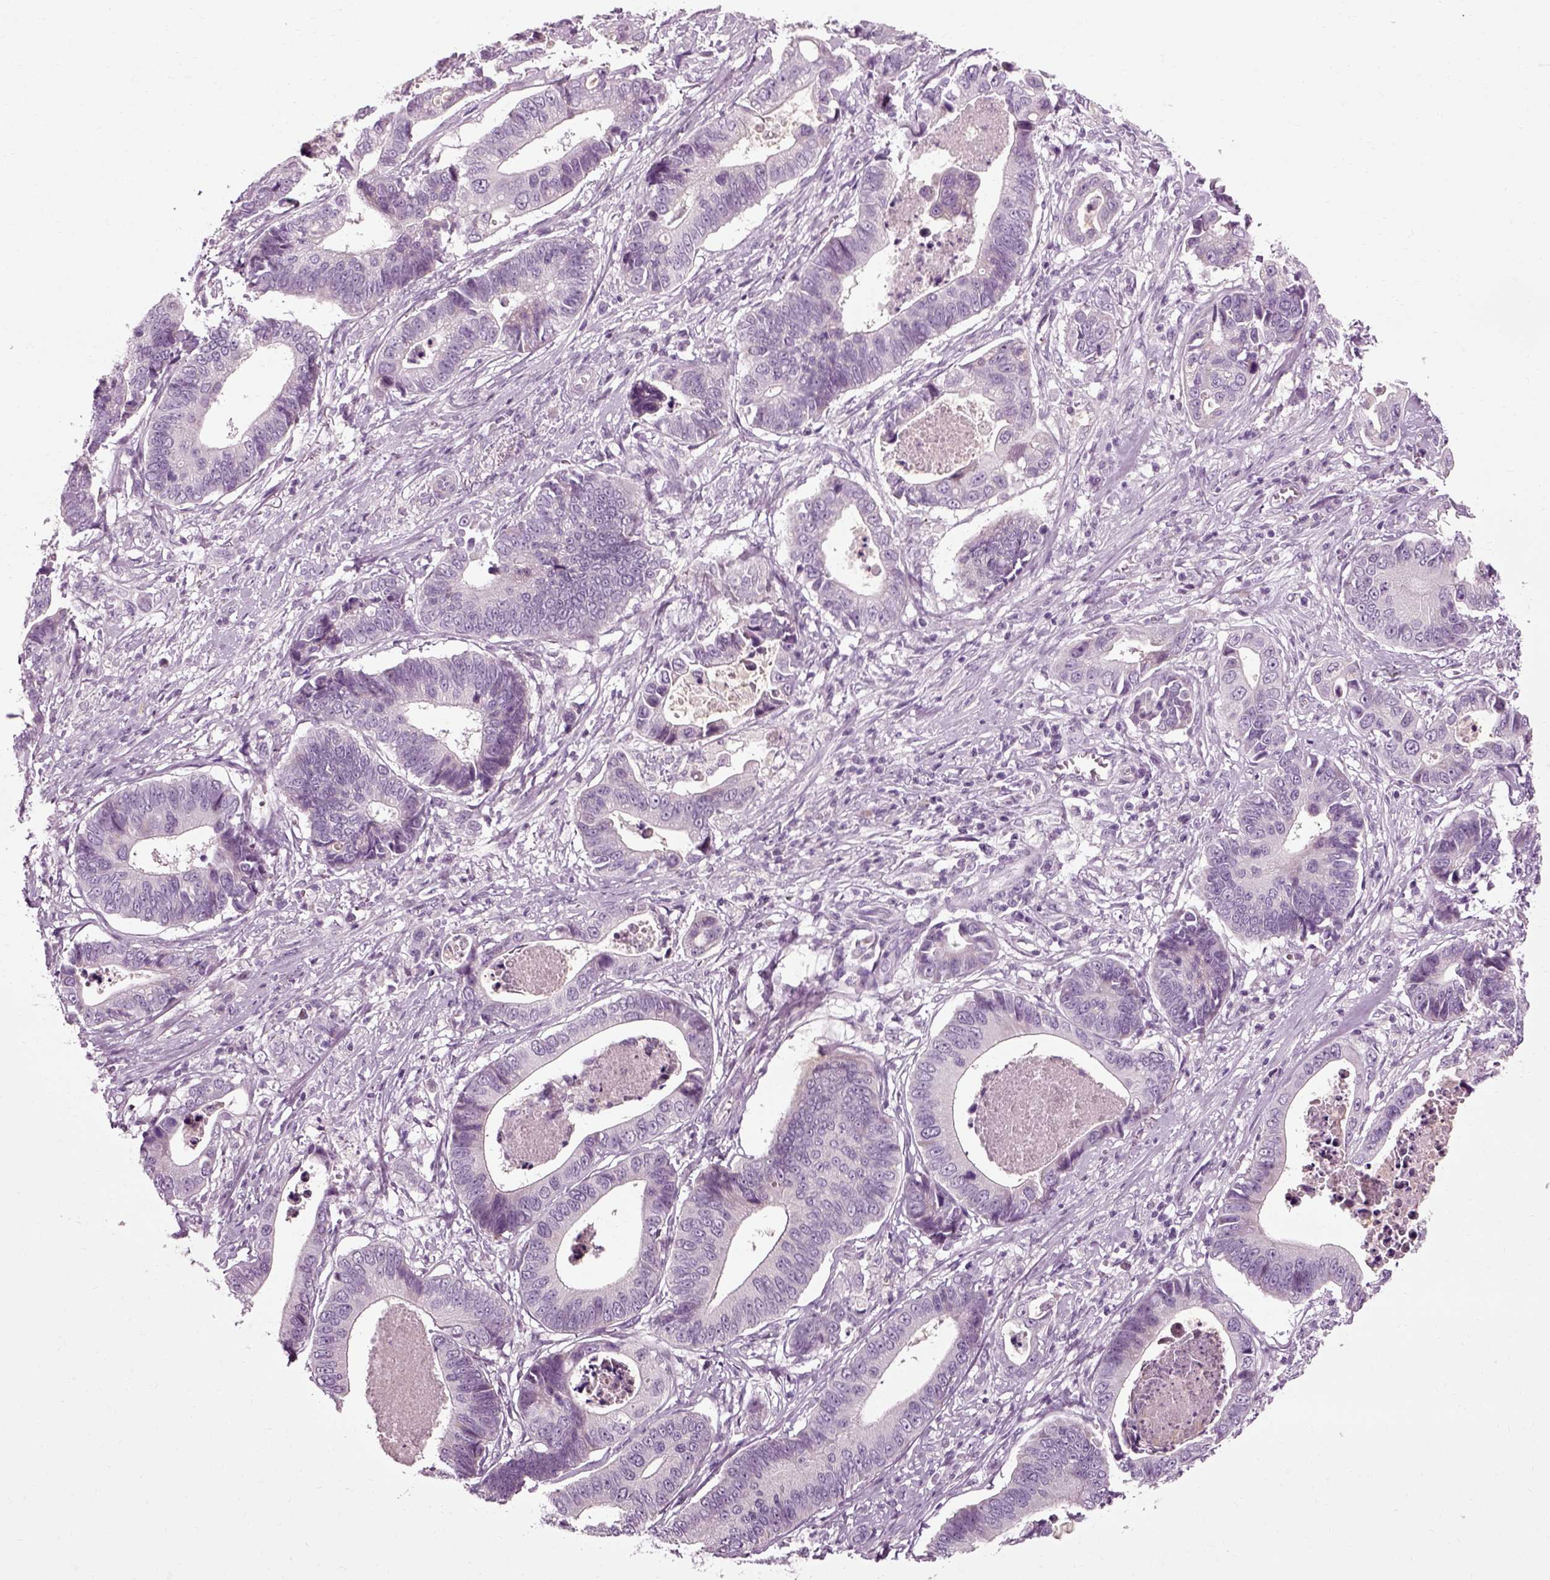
{"staining": {"intensity": "negative", "quantity": "none", "location": "none"}, "tissue": "stomach cancer", "cell_type": "Tumor cells", "image_type": "cancer", "snomed": [{"axis": "morphology", "description": "Adenocarcinoma, NOS"}, {"axis": "topography", "description": "Stomach"}], "caption": "Tumor cells show no significant positivity in stomach cancer.", "gene": "SCG5", "patient": {"sex": "male", "age": 84}}